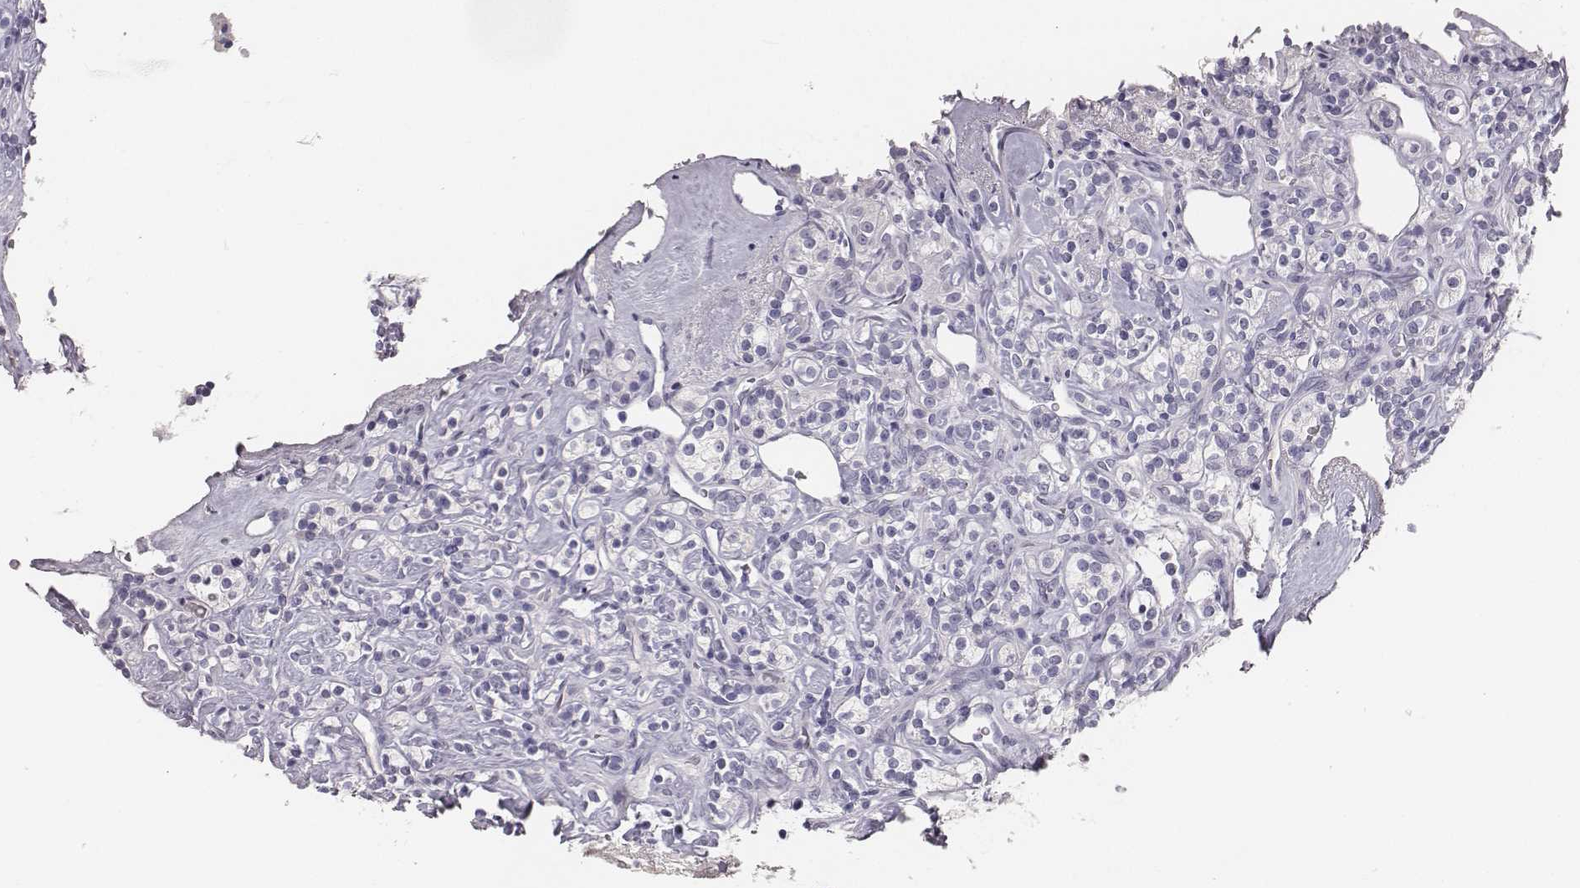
{"staining": {"intensity": "negative", "quantity": "none", "location": "none"}, "tissue": "renal cancer", "cell_type": "Tumor cells", "image_type": "cancer", "snomed": [{"axis": "morphology", "description": "Adenocarcinoma, NOS"}, {"axis": "topography", "description": "Kidney"}], "caption": "This is a micrograph of immunohistochemistry (IHC) staining of adenocarcinoma (renal), which shows no expression in tumor cells.", "gene": "MYH6", "patient": {"sex": "male", "age": 77}}